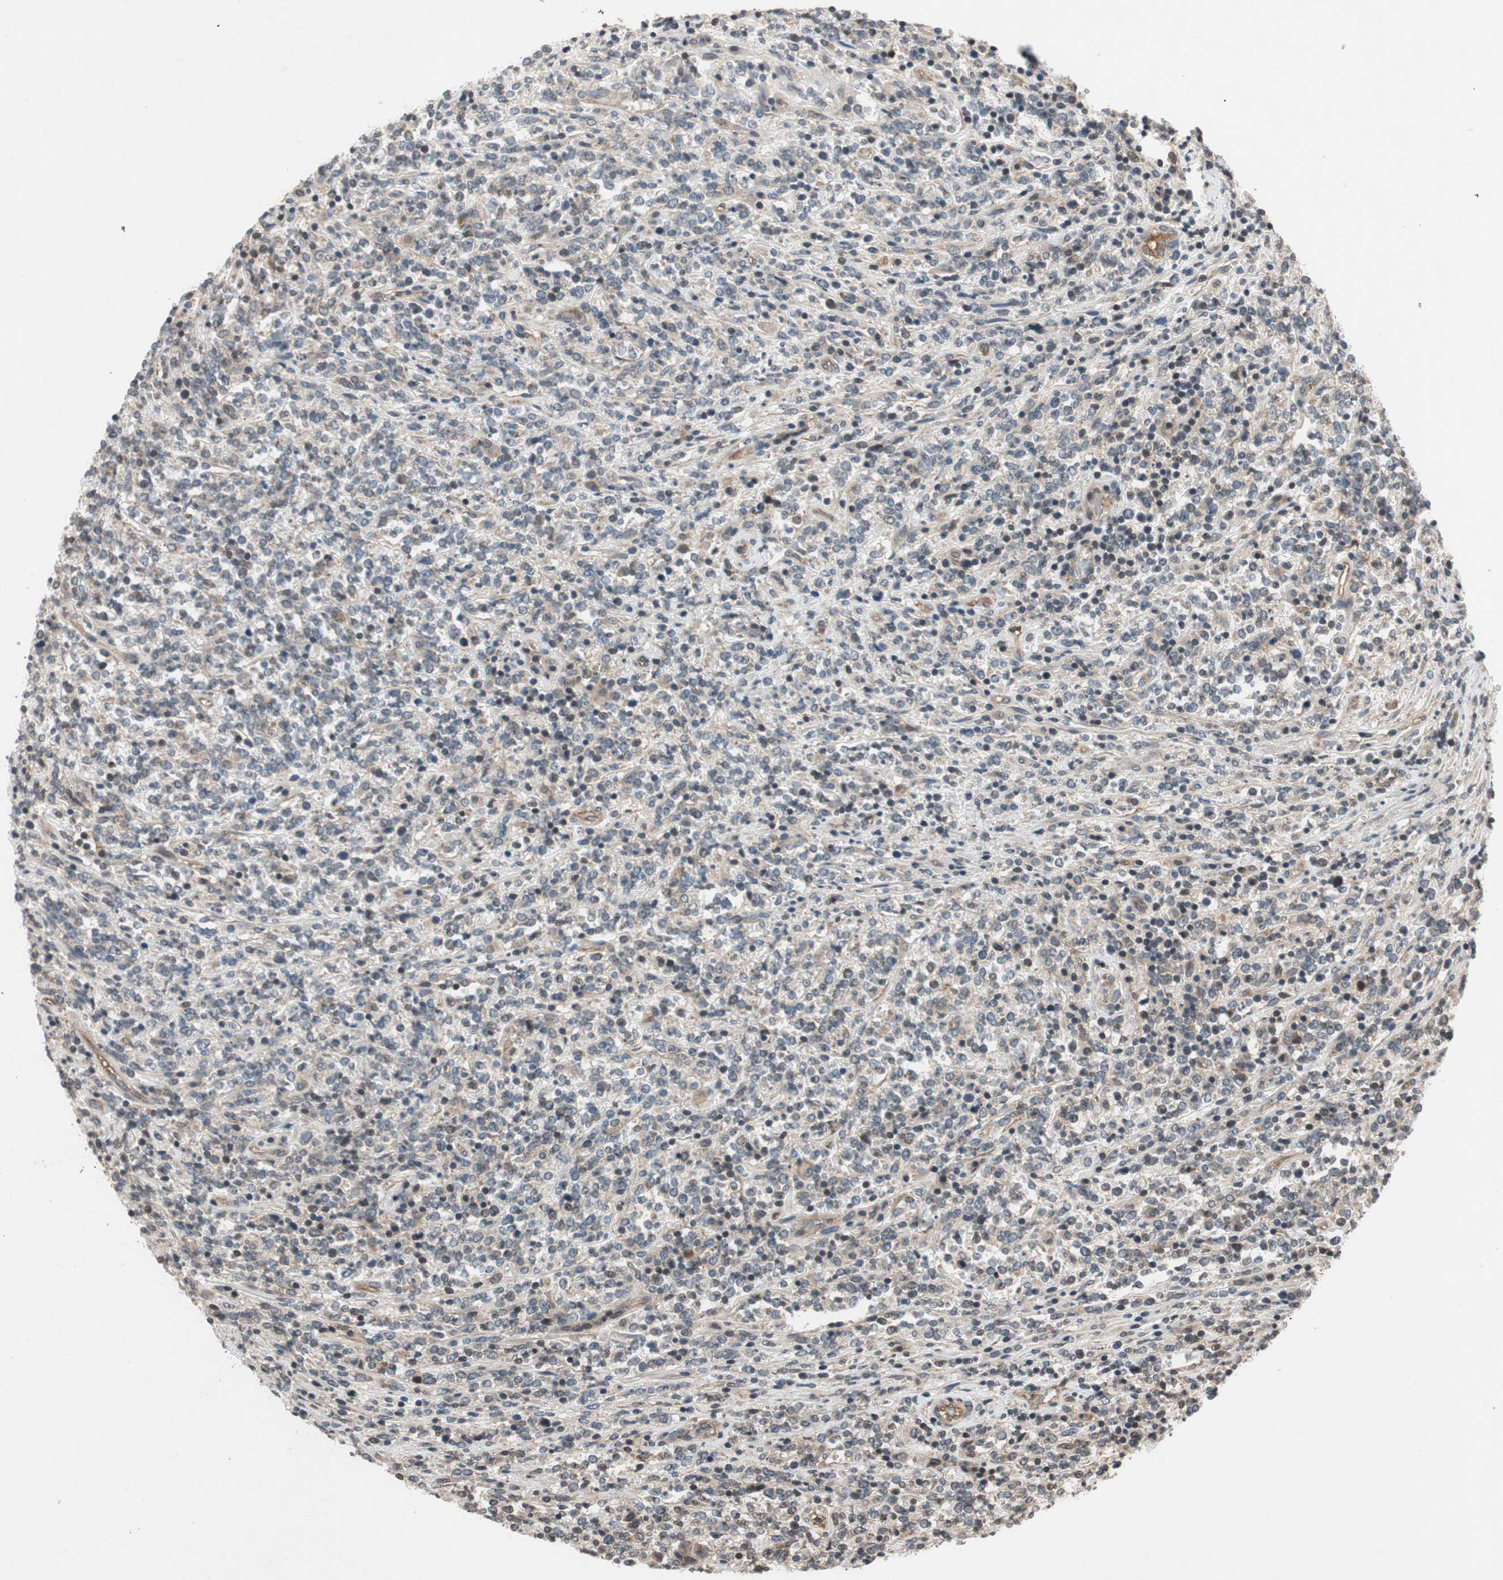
{"staining": {"intensity": "weak", "quantity": "25%-75%", "location": "cytoplasmic/membranous"}, "tissue": "lymphoma", "cell_type": "Tumor cells", "image_type": "cancer", "snomed": [{"axis": "morphology", "description": "Malignant lymphoma, non-Hodgkin's type, High grade"}, {"axis": "topography", "description": "Soft tissue"}], "caption": "Lymphoma stained with immunohistochemistry (IHC) demonstrates weak cytoplasmic/membranous positivity in about 25%-75% of tumor cells.", "gene": "GCLM", "patient": {"sex": "male", "age": 18}}